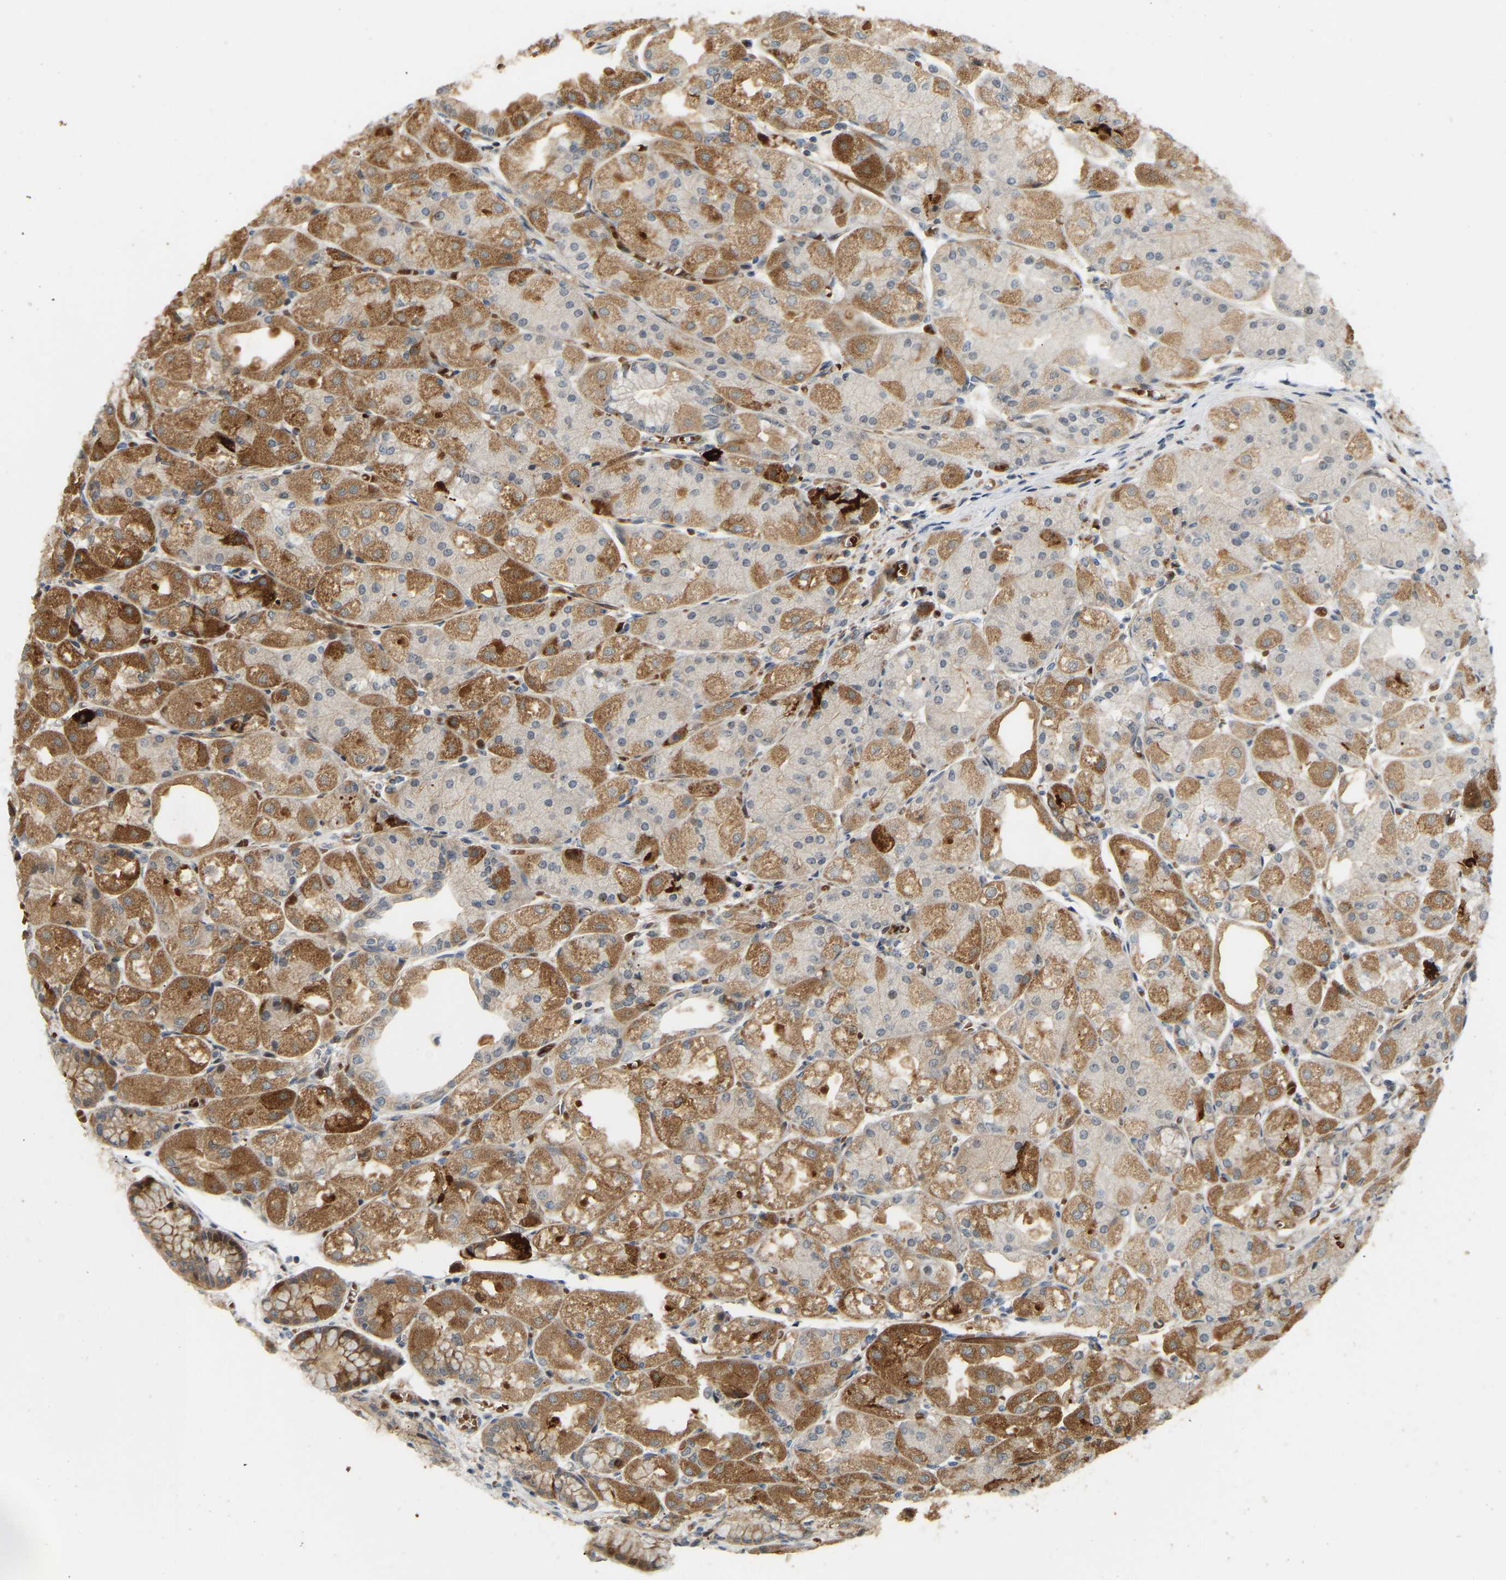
{"staining": {"intensity": "moderate", "quantity": "25%-75%", "location": "cytoplasmic/membranous"}, "tissue": "stomach", "cell_type": "Glandular cells", "image_type": "normal", "snomed": [{"axis": "morphology", "description": "Normal tissue, NOS"}, {"axis": "topography", "description": "Stomach, upper"}], "caption": "Immunohistochemical staining of unremarkable human stomach demonstrates moderate cytoplasmic/membranous protein staining in approximately 25%-75% of glandular cells.", "gene": "POGLUT2", "patient": {"sex": "male", "age": 72}}